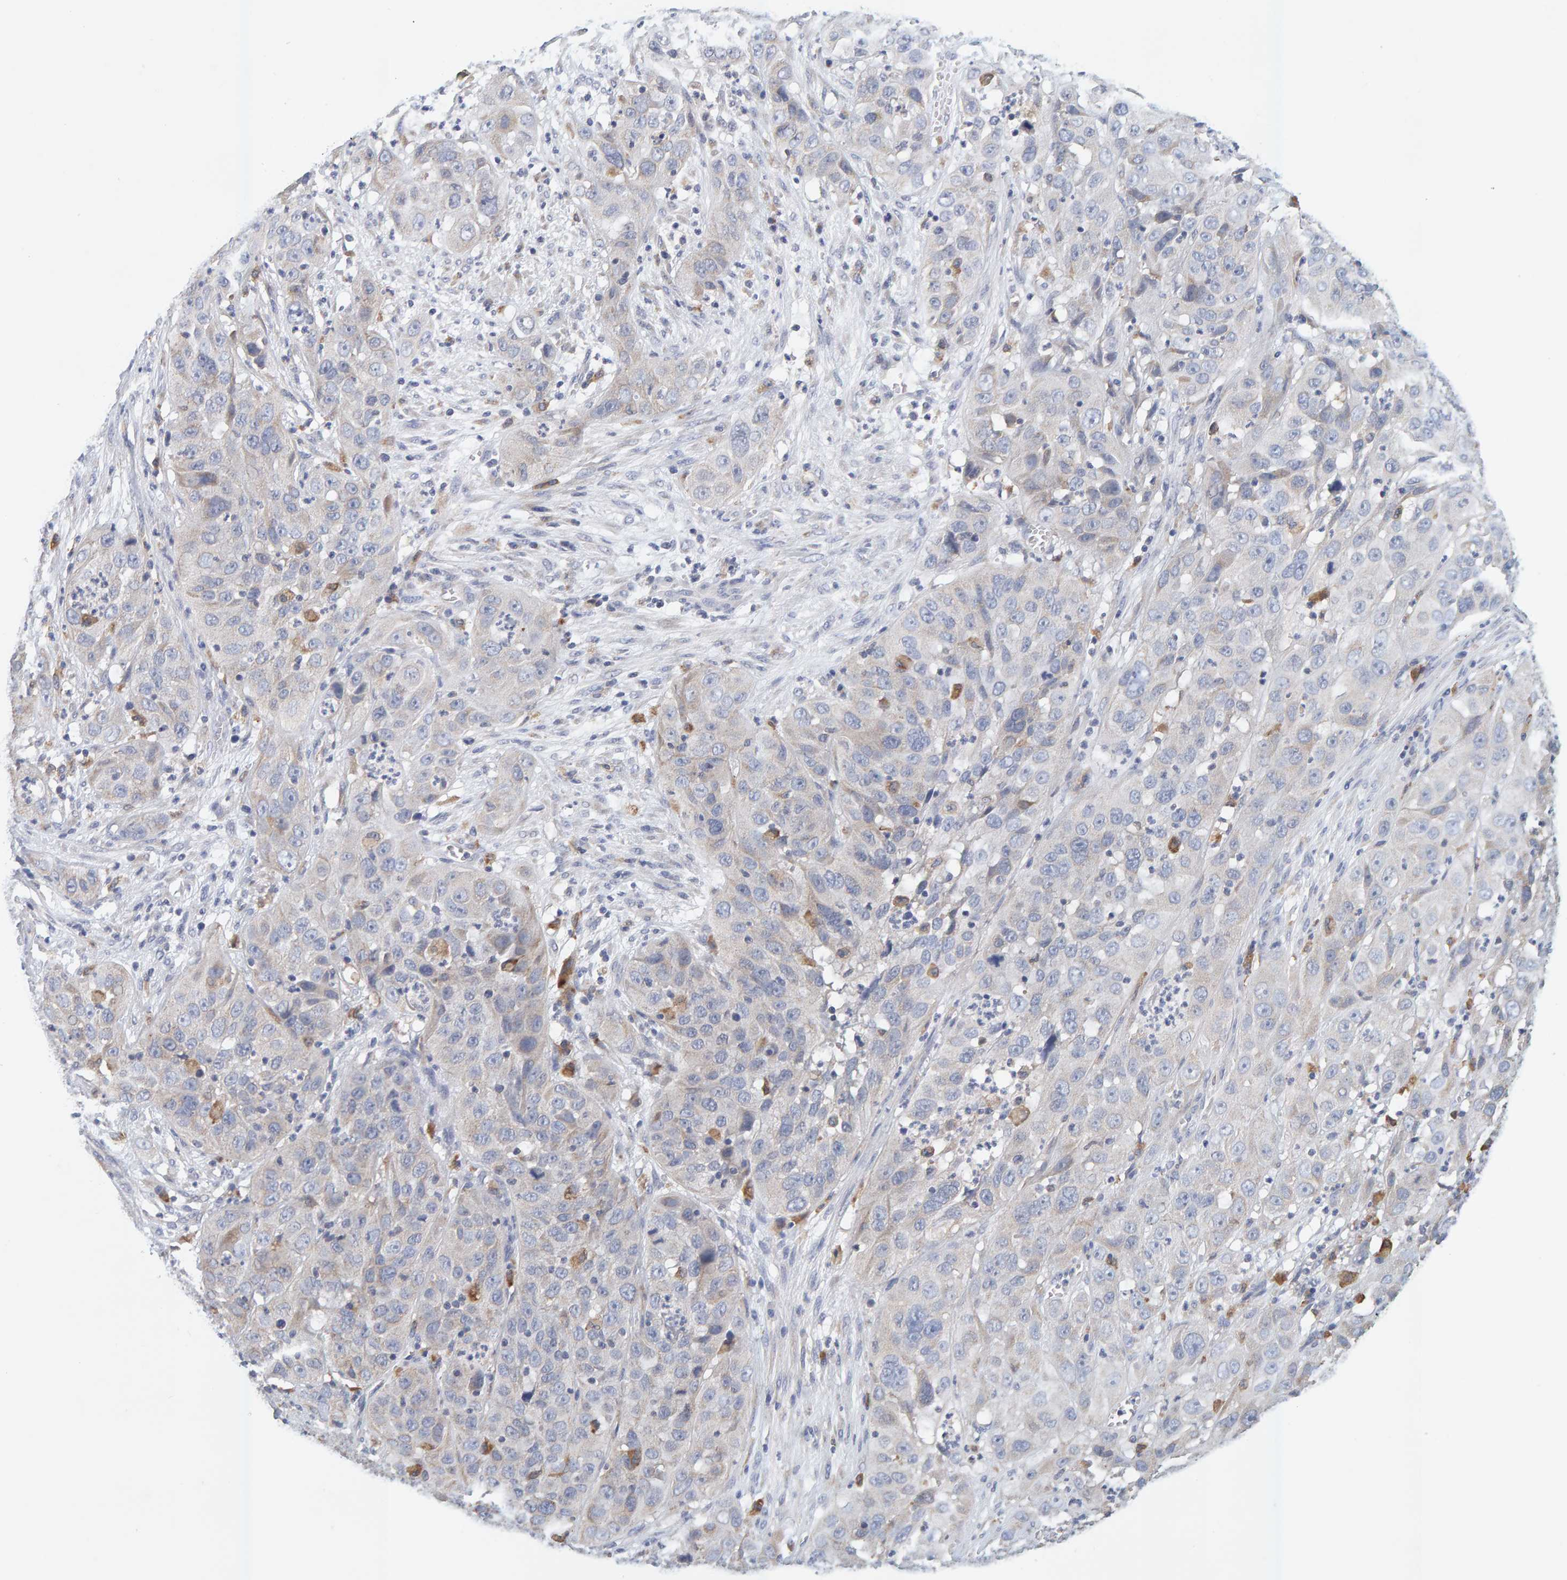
{"staining": {"intensity": "moderate", "quantity": "<25%", "location": "cytoplasmic/membranous"}, "tissue": "cervical cancer", "cell_type": "Tumor cells", "image_type": "cancer", "snomed": [{"axis": "morphology", "description": "Squamous cell carcinoma, NOS"}, {"axis": "topography", "description": "Cervix"}], "caption": "The micrograph shows immunohistochemical staining of cervical cancer (squamous cell carcinoma). There is moderate cytoplasmic/membranous staining is appreciated in about <25% of tumor cells. Immunohistochemistry (ihc) stains the protein of interest in brown and the nuclei are stained blue.", "gene": "SGPL1", "patient": {"sex": "female", "age": 32}}